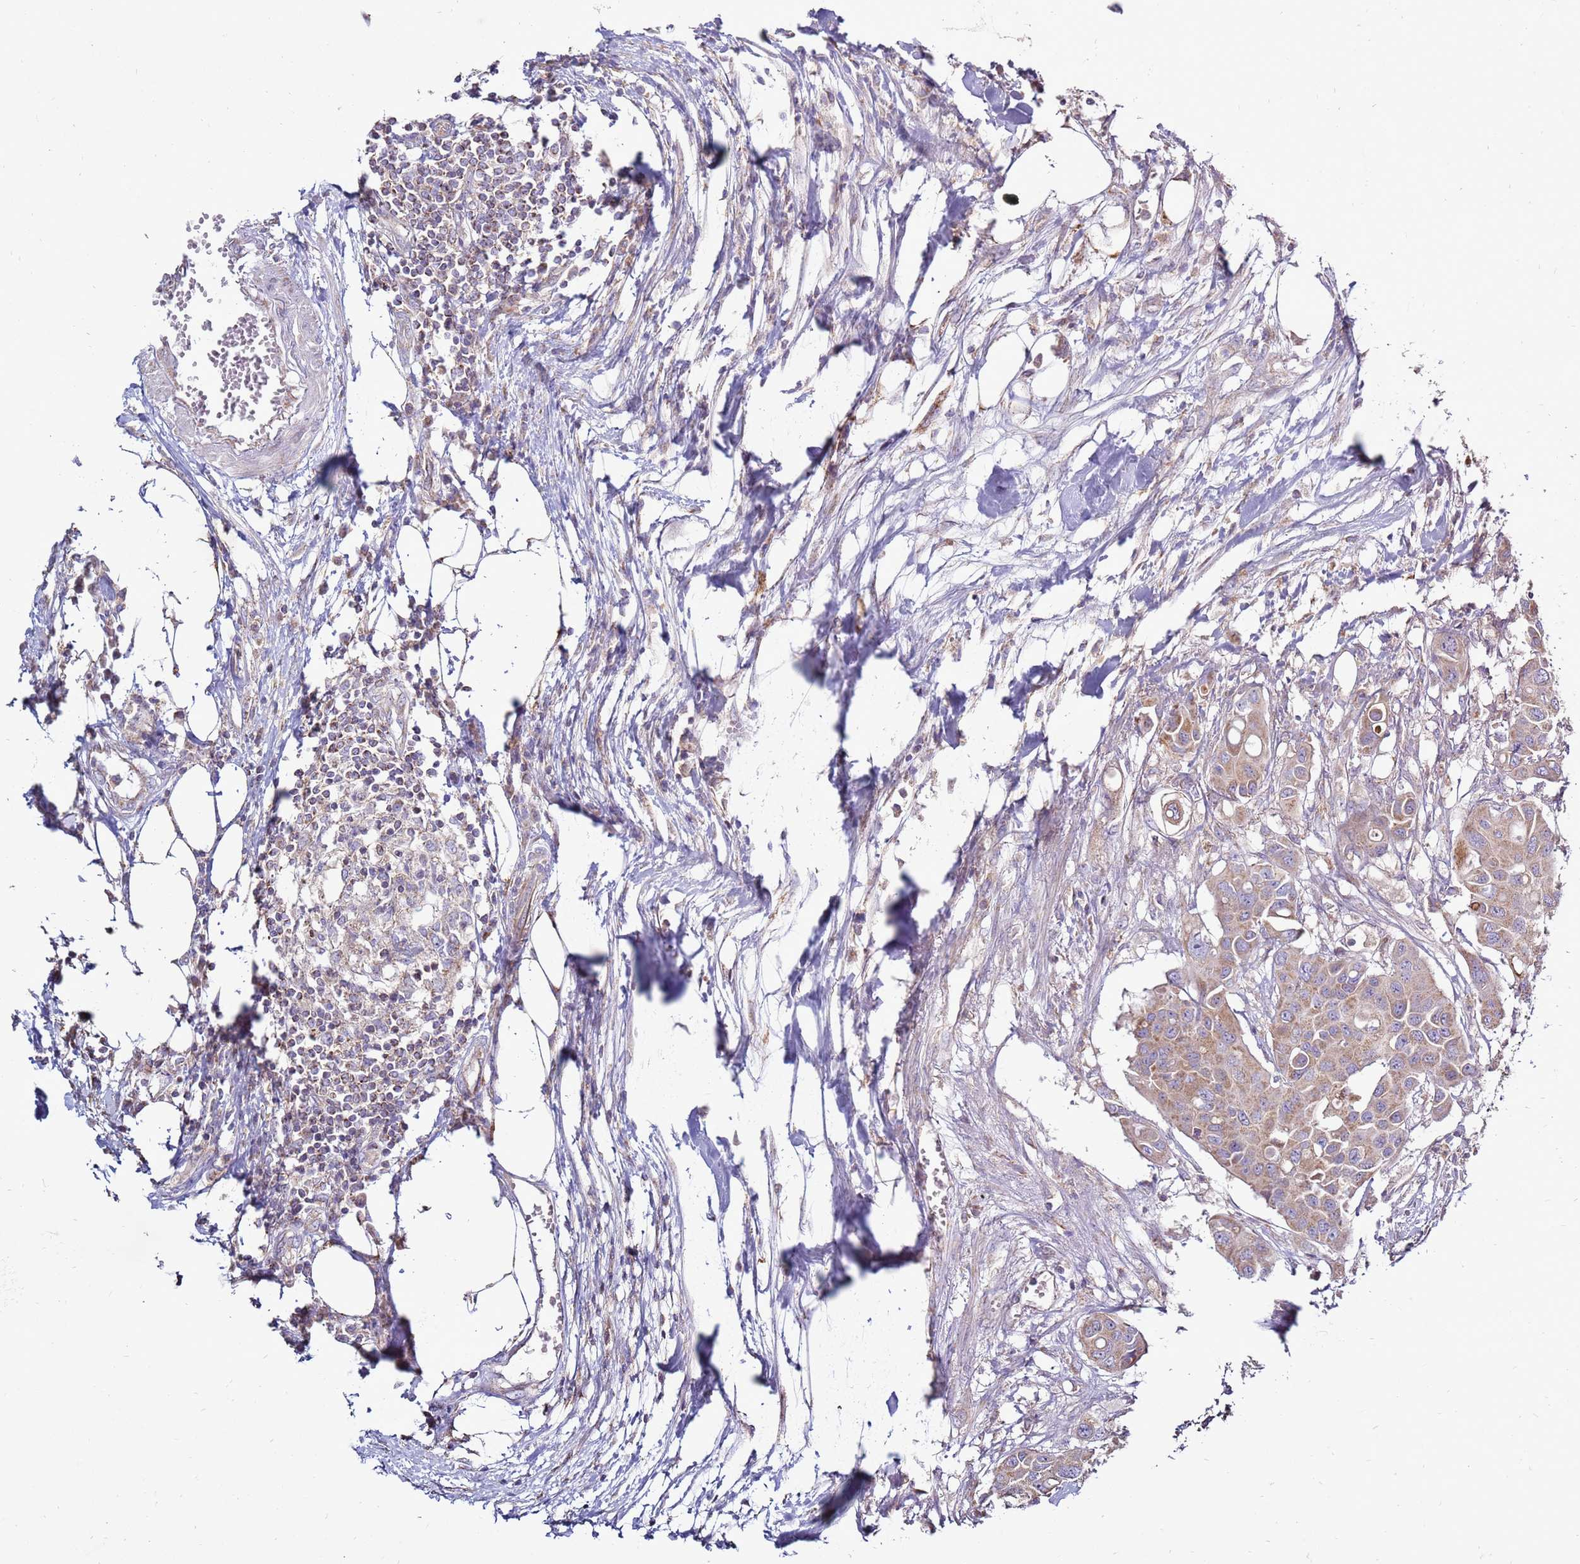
{"staining": {"intensity": "weak", "quantity": ">75%", "location": "cytoplasmic/membranous"}, "tissue": "colorectal cancer", "cell_type": "Tumor cells", "image_type": "cancer", "snomed": [{"axis": "morphology", "description": "Adenocarcinoma, NOS"}, {"axis": "topography", "description": "Colon"}], "caption": "Immunohistochemical staining of human colorectal cancer (adenocarcinoma) displays weak cytoplasmic/membranous protein positivity in approximately >75% of tumor cells. (DAB (3,3'-diaminobenzidine) = brown stain, brightfield microscopy at high magnification).", "gene": "TRAPPC4", "patient": {"sex": "male", "age": 77}}